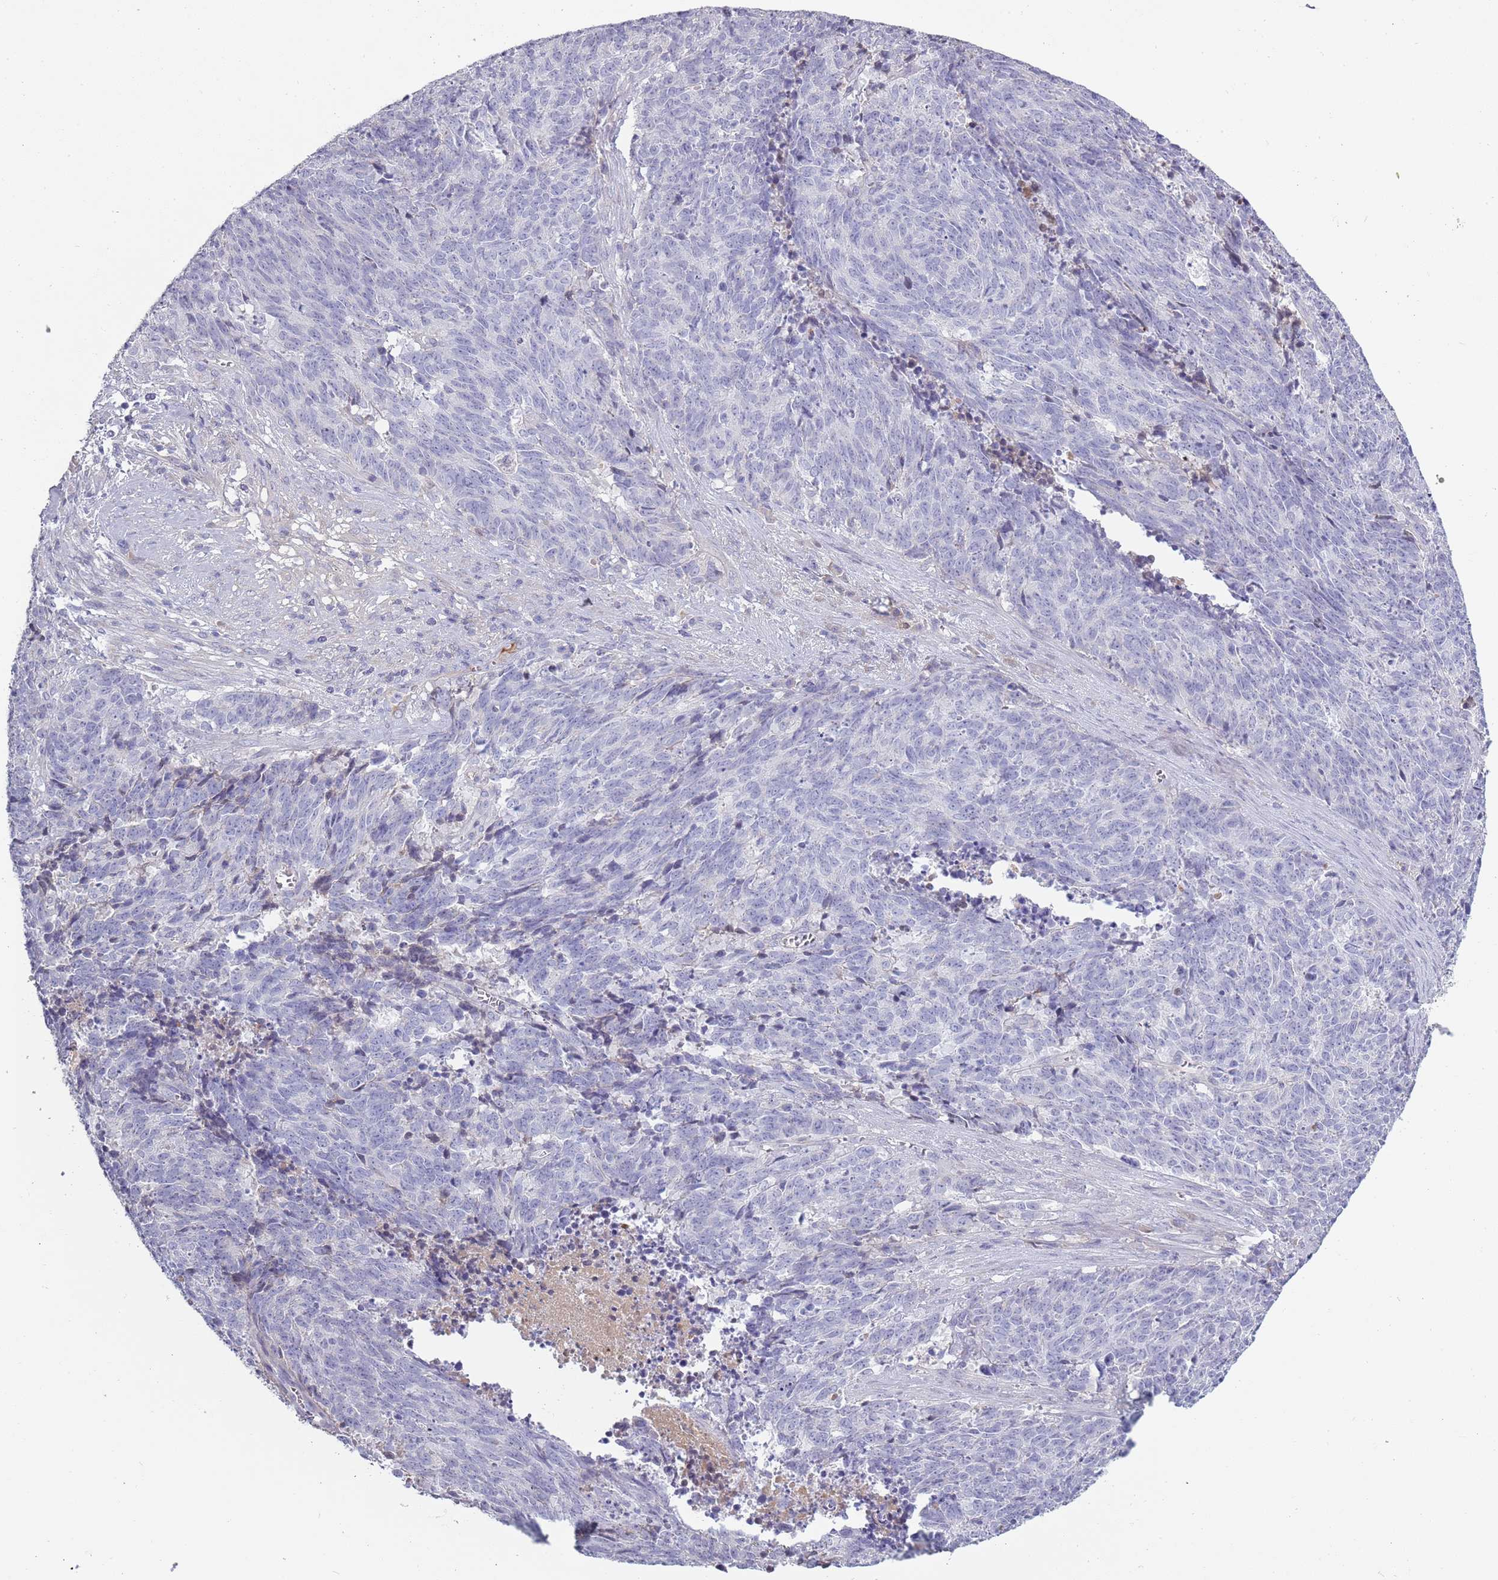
{"staining": {"intensity": "negative", "quantity": "none", "location": "none"}, "tissue": "cervical cancer", "cell_type": "Tumor cells", "image_type": "cancer", "snomed": [{"axis": "morphology", "description": "Squamous cell carcinoma, NOS"}, {"axis": "topography", "description": "Cervix"}], "caption": "Tumor cells show no significant staining in squamous cell carcinoma (cervical).", "gene": "TNFRSF6B", "patient": {"sex": "female", "age": 29}}